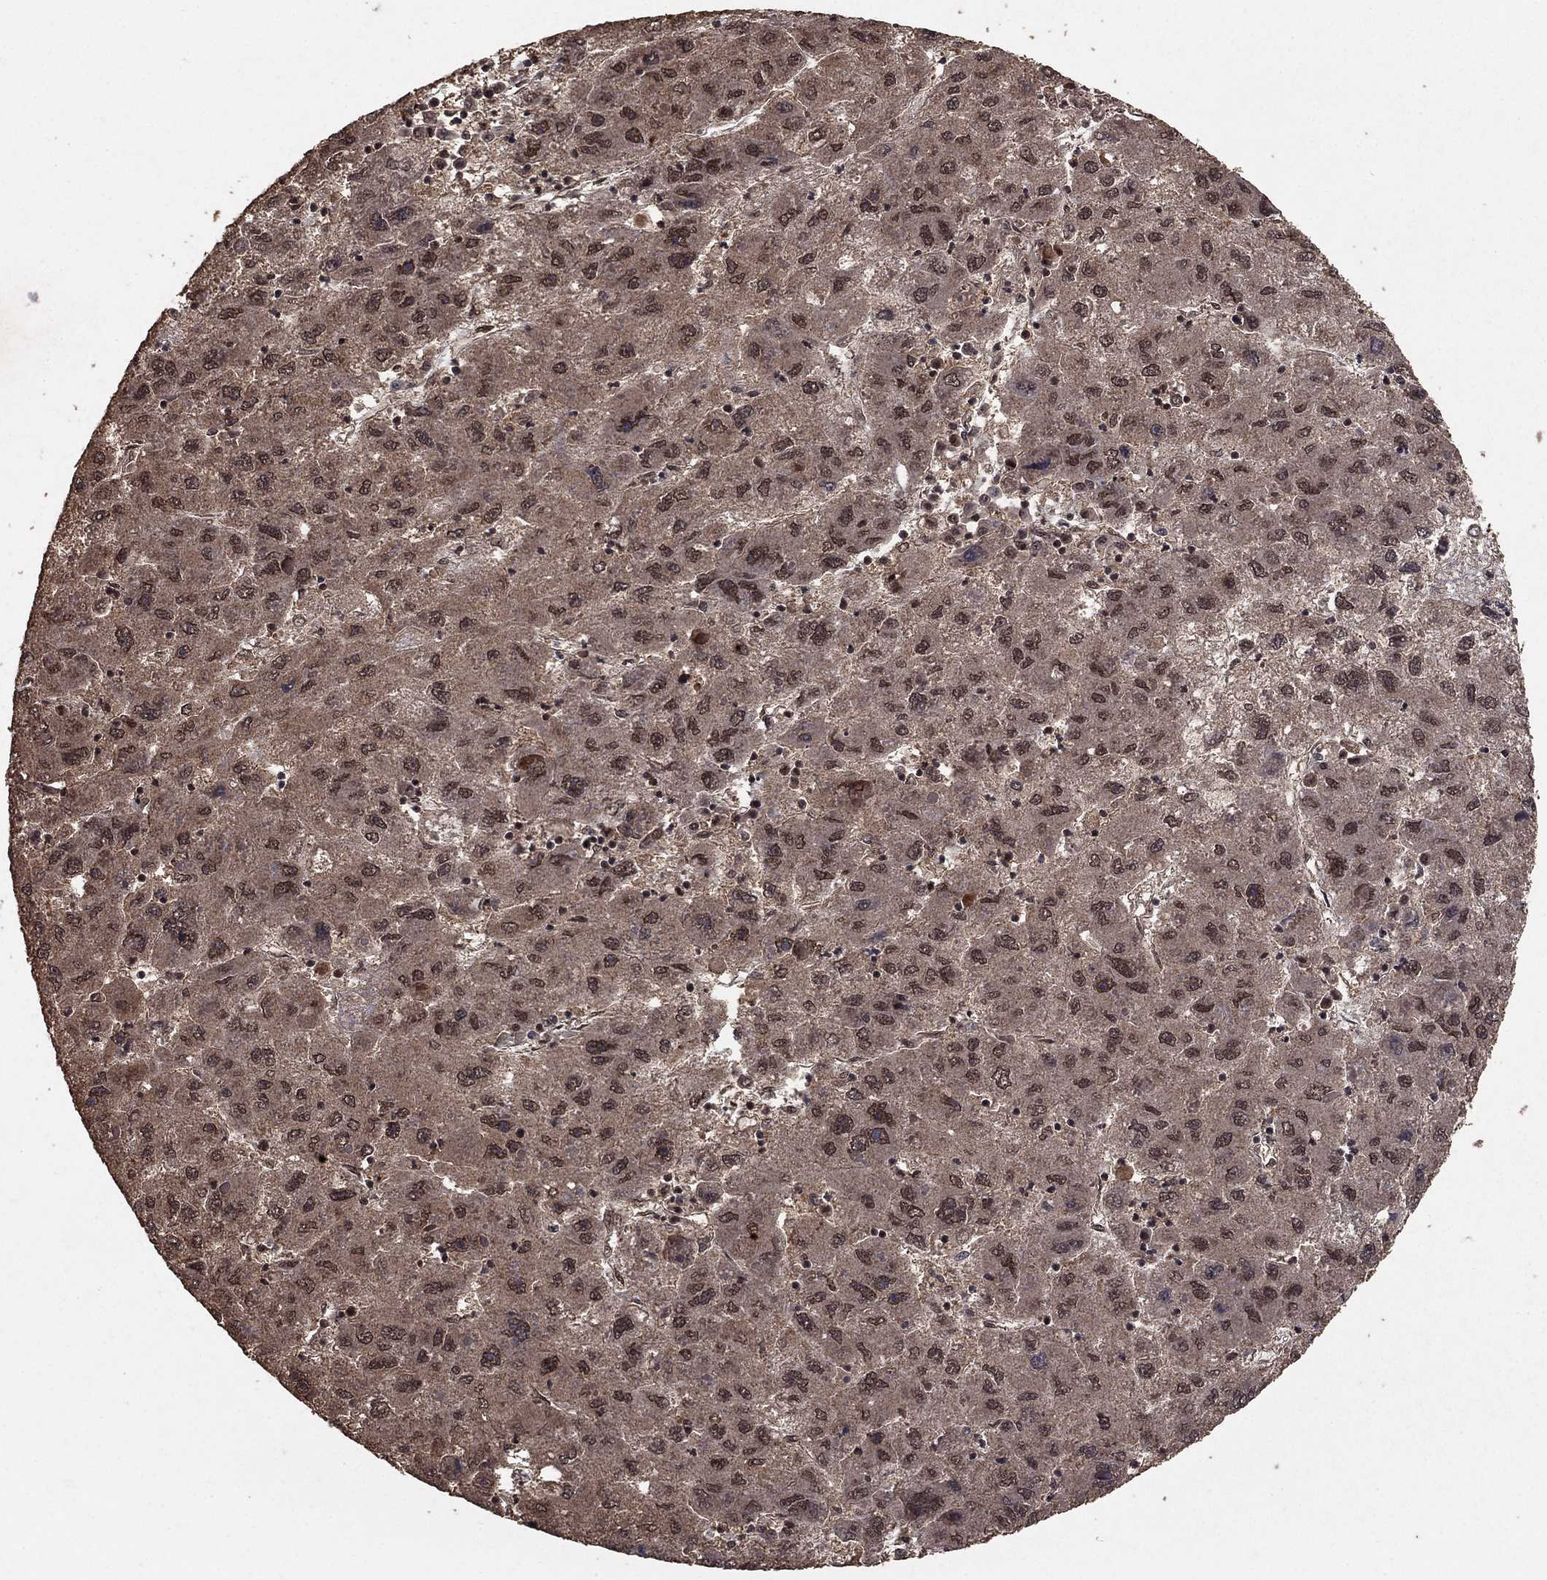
{"staining": {"intensity": "weak", "quantity": "25%-75%", "location": "cytoplasmic/membranous,nuclear"}, "tissue": "liver cancer", "cell_type": "Tumor cells", "image_type": "cancer", "snomed": [{"axis": "morphology", "description": "Carcinoma, Hepatocellular, NOS"}, {"axis": "topography", "description": "Liver"}], "caption": "This photomicrograph shows immunohistochemistry (IHC) staining of human liver hepatocellular carcinoma, with low weak cytoplasmic/membranous and nuclear positivity in about 25%-75% of tumor cells.", "gene": "PRDM1", "patient": {"sex": "male", "age": 75}}